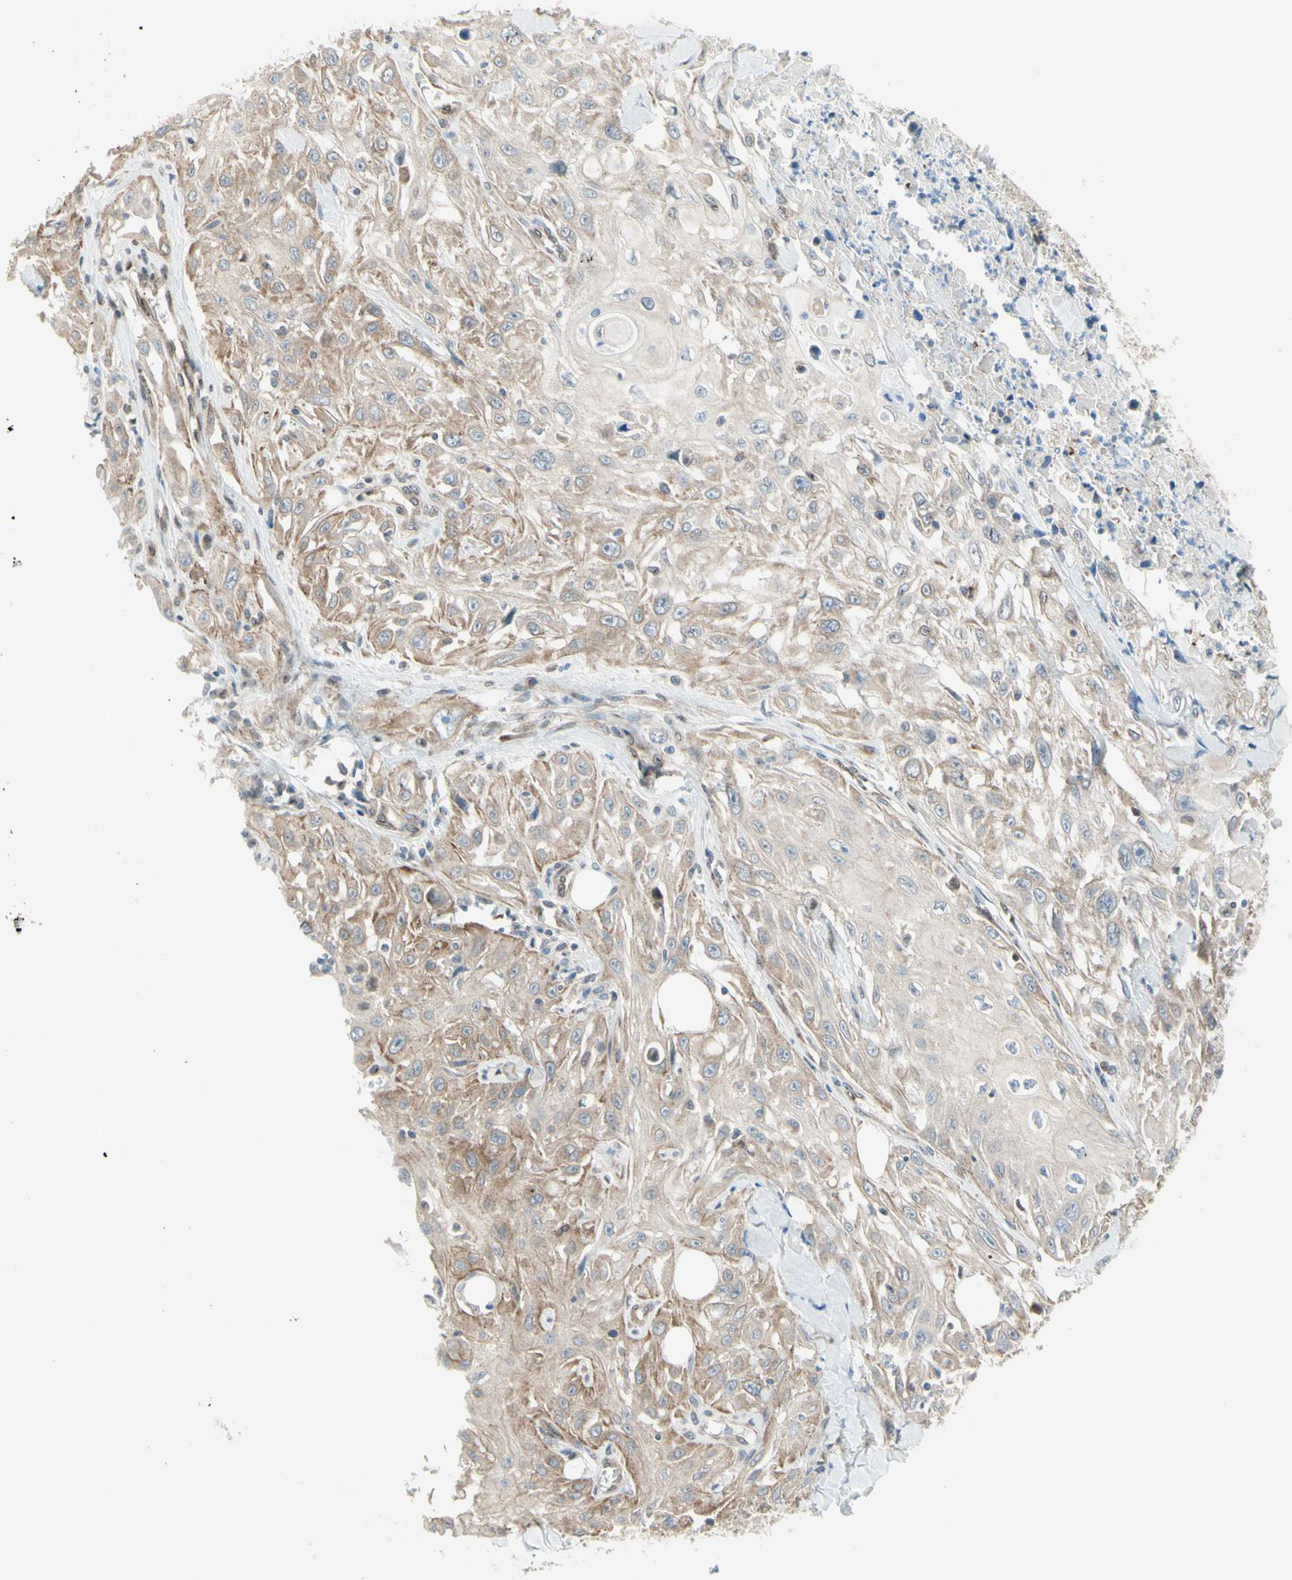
{"staining": {"intensity": "weak", "quantity": ">75%", "location": "cytoplasmic/membranous"}, "tissue": "skin cancer", "cell_type": "Tumor cells", "image_type": "cancer", "snomed": [{"axis": "morphology", "description": "Squamous cell carcinoma, NOS"}, {"axis": "morphology", "description": "Squamous cell carcinoma, metastatic, NOS"}, {"axis": "topography", "description": "Skin"}, {"axis": "topography", "description": "Lymph node"}], "caption": "This is a histology image of IHC staining of skin cancer, which shows weak staining in the cytoplasmic/membranous of tumor cells.", "gene": "TRAF2", "patient": {"sex": "male", "age": 75}}